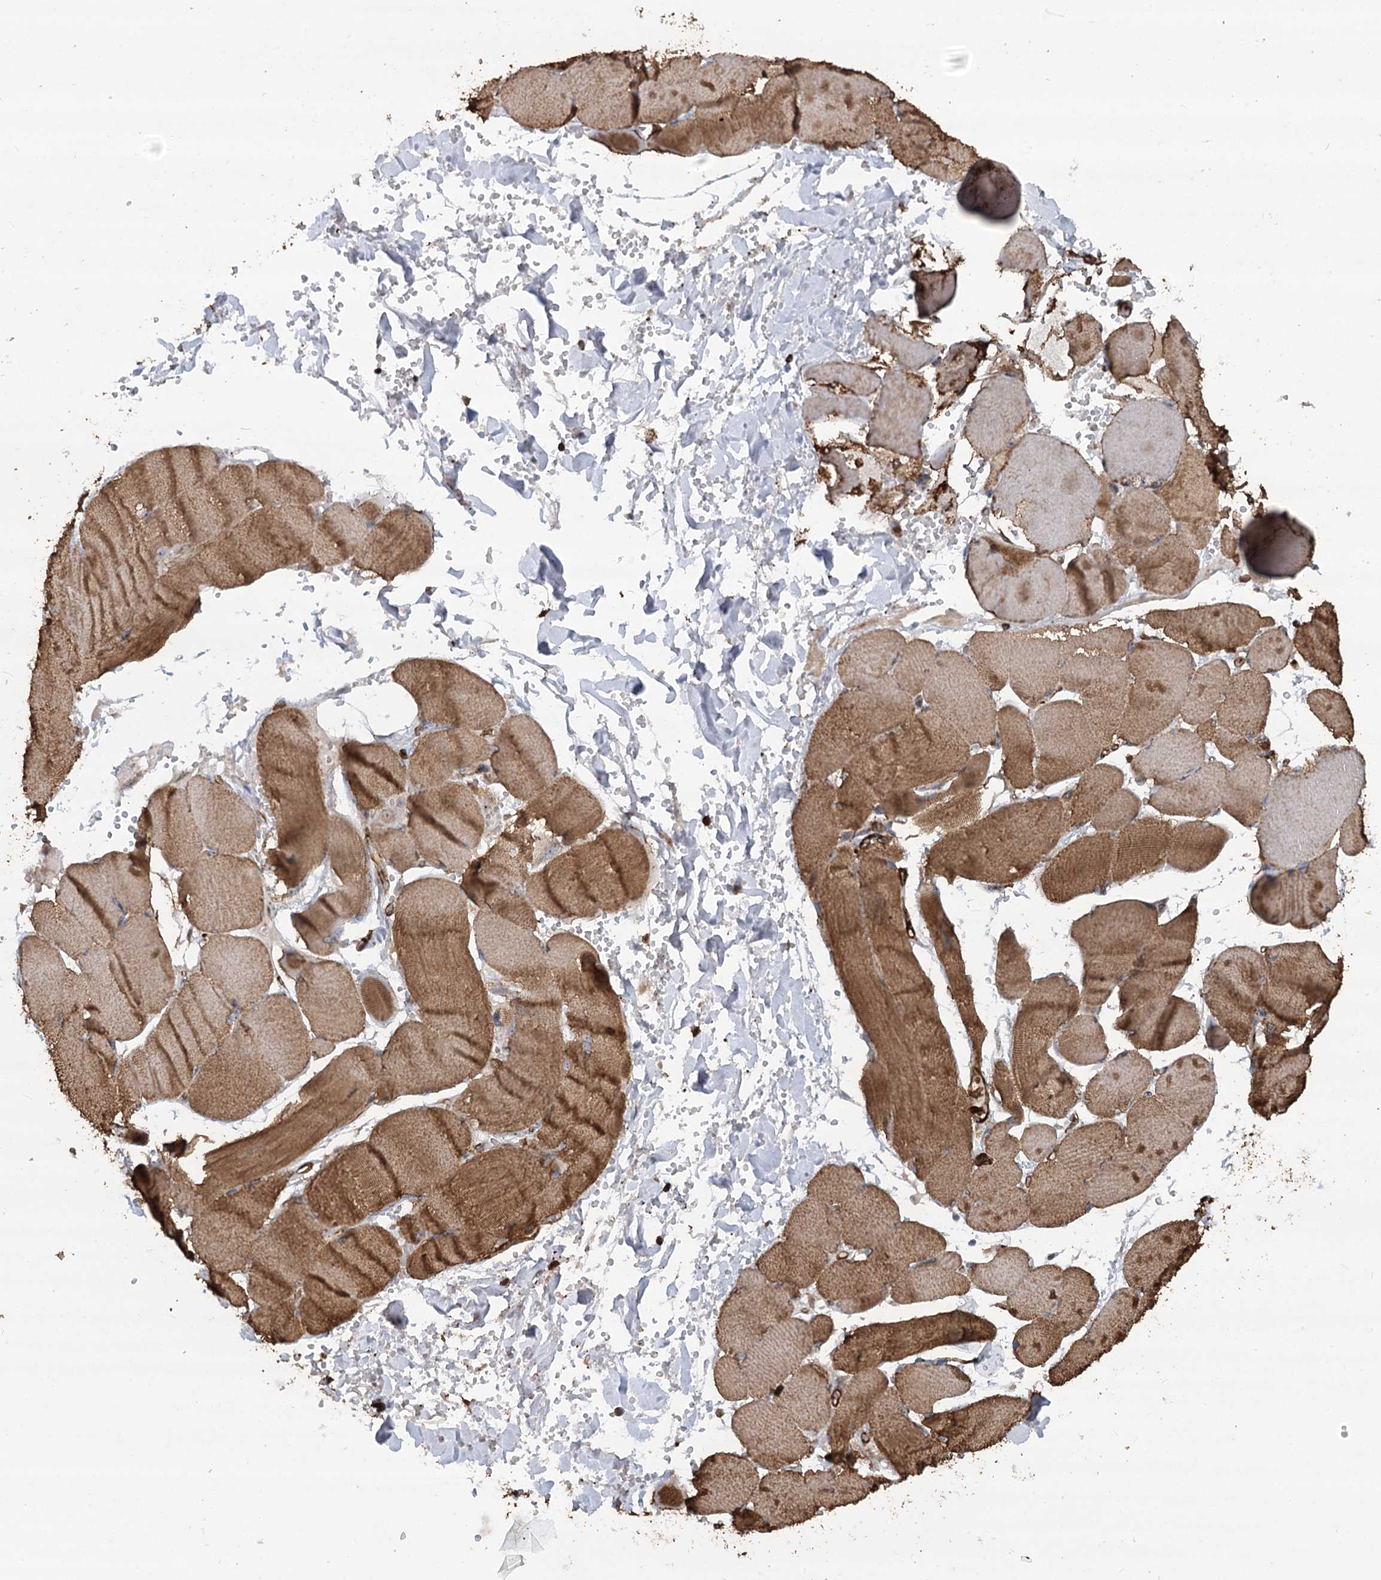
{"staining": {"intensity": "negative", "quantity": "none", "location": "none"}, "tissue": "adipose tissue", "cell_type": "Adipocytes", "image_type": "normal", "snomed": [{"axis": "morphology", "description": "Normal tissue, NOS"}, {"axis": "topography", "description": "Skeletal muscle"}, {"axis": "topography", "description": "Peripheral nerve tissue"}], "caption": "A photomicrograph of adipose tissue stained for a protein displays no brown staining in adipocytes. The staining is performed using DAB (3,3'-diaminobenzidine) brown chromogen with nuclei counter-stained in using hematoxylin.", "gene": "WDR36", "patient": {"sex": "female", "age": 55}}